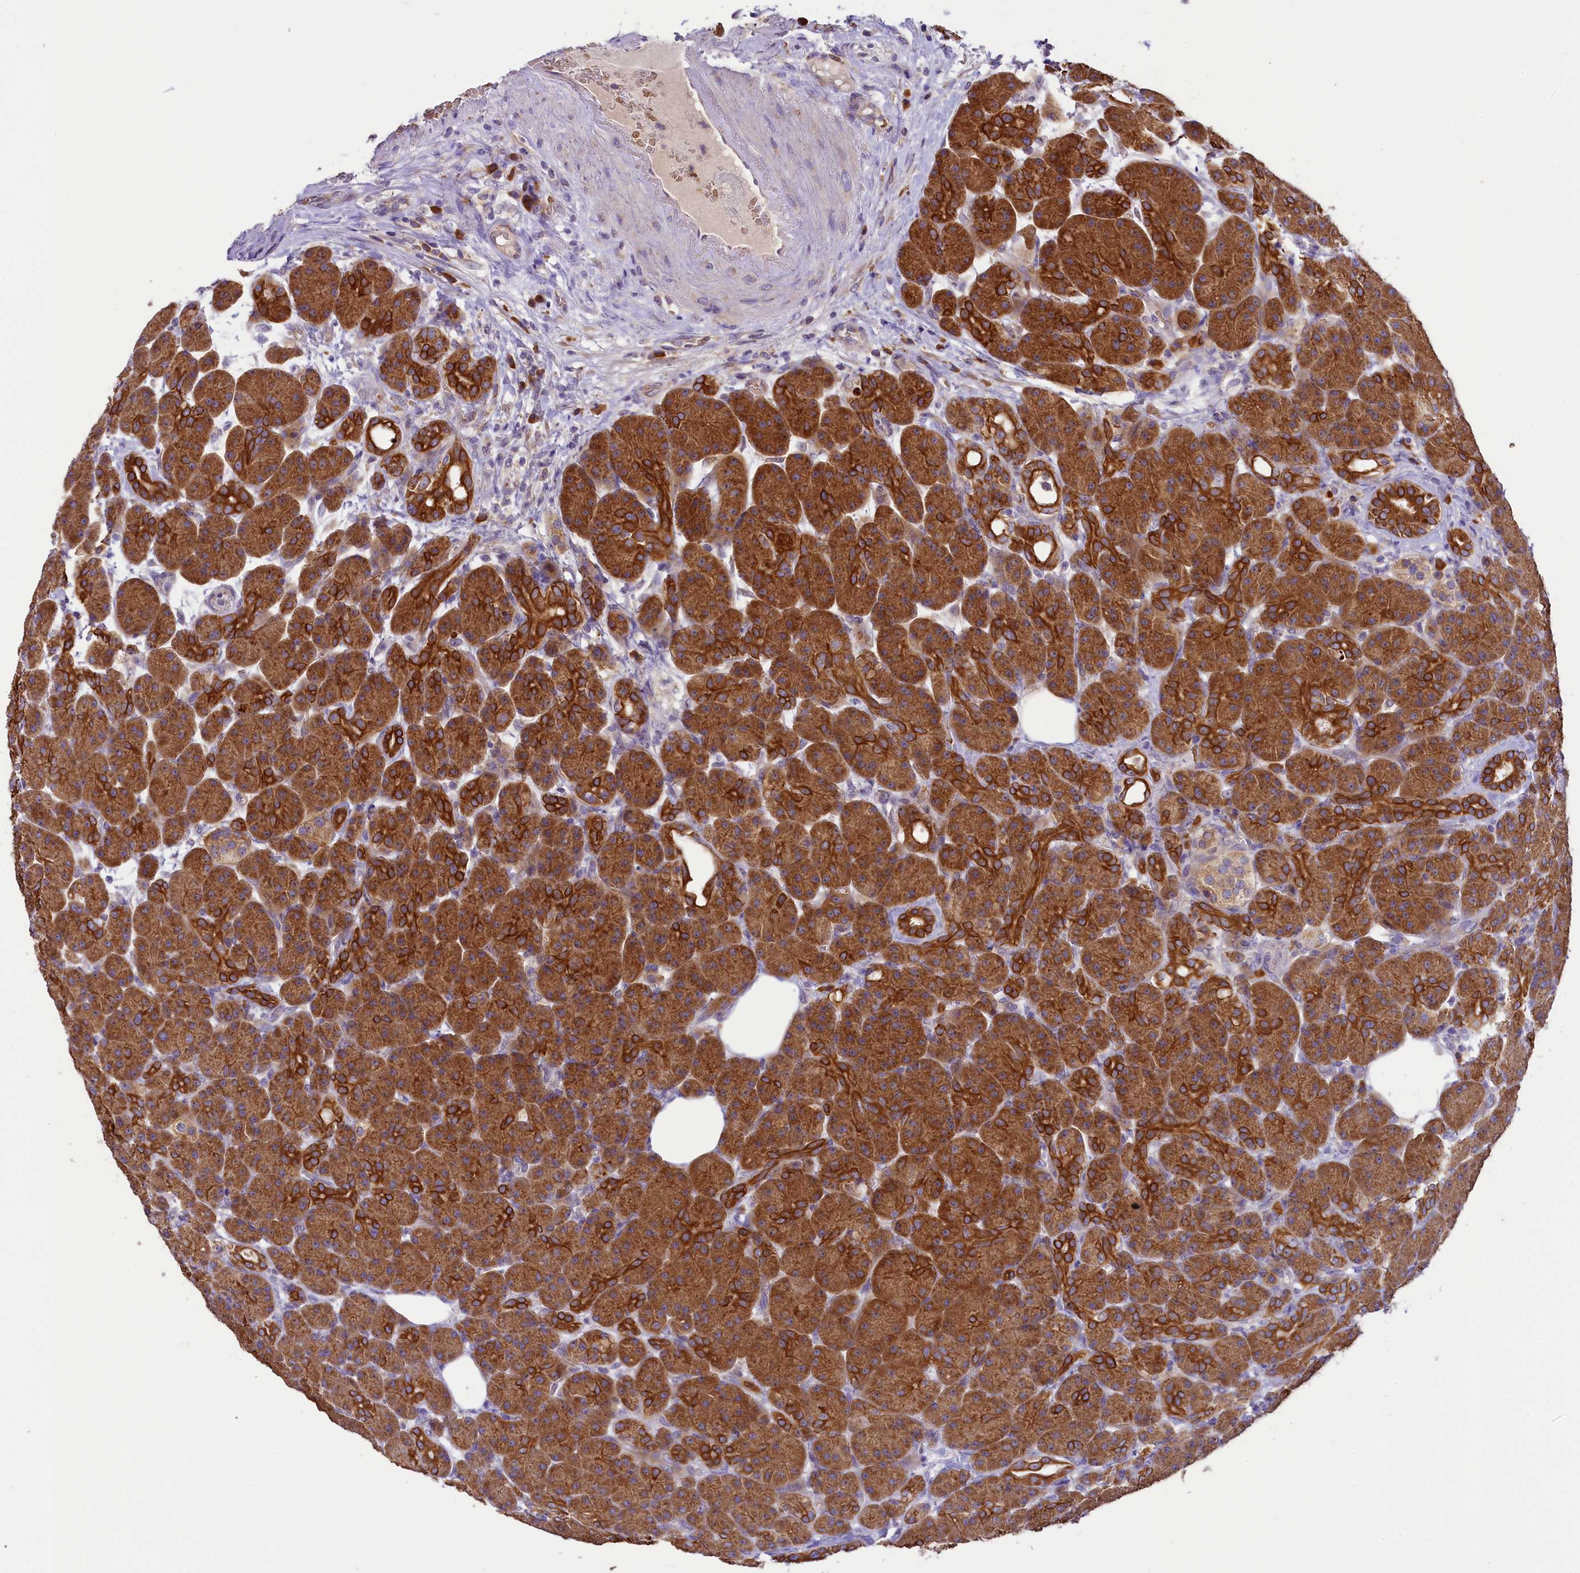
{"staining": {"intensity": "strong", "quantity": ">75%", "location": "cytoplasmic/membranous"}, "tissue": "pancreas", "cell_type": "Exocrine glandular cells", "image_type": "normal", "snomed": [{"axis": "morphology", "description": "Normal tissue, NOS"}, {"axis": "topography", "description": "Pancreas"}], "caption": "High-magnification brightfield microscopy of benign pancreas stained with DAB (brown) and counterstained with hematoxylin (blue). exocrine glandular cells exhibit strong cytoplasmic/membranous positivity is appreciated in about>75% of cells.", "gene": "LARP4", "patient": {"sex": "male", "age": 63}}